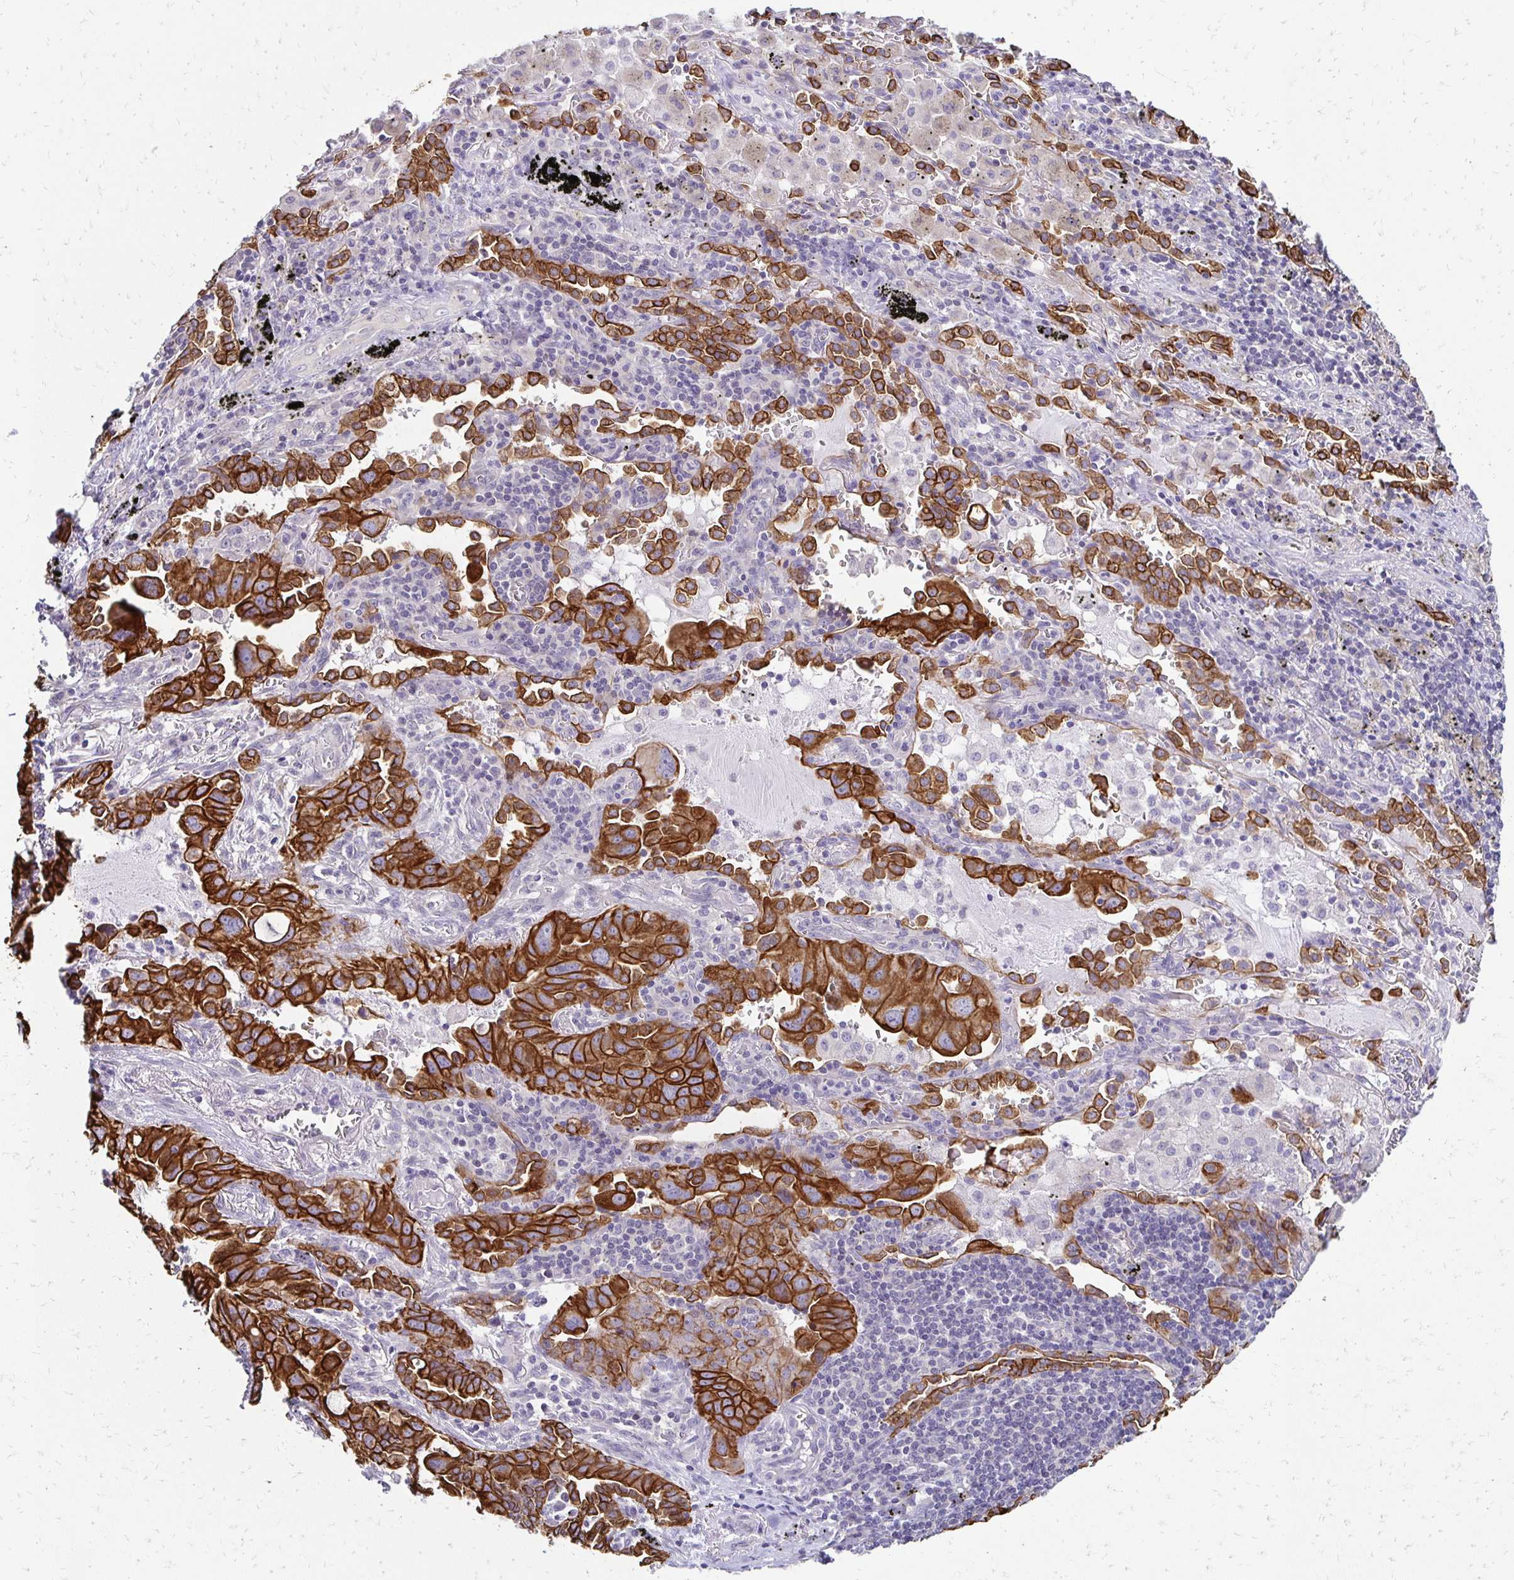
{"staining": {"intensity": "strong", "quantity": ">75%", "location": "cytoplasmic/membranous"}, "tissue": "lung cancer", "cell_type": "Tumor cells", "image_type": "cancer", "snomed": [{"axis": "morphology", "description": "Adenocarcinoma, NOS"}, {"axis": "topography", "description": "Lung"}], "caption": "A micrograph of lung adenocarcinoma stained for a protein displays strong cytoplasmic/membranous brown staining in tumor cells.", "gene": "C1QTNF2", "patient": {"sex": "male", "age": 65}}